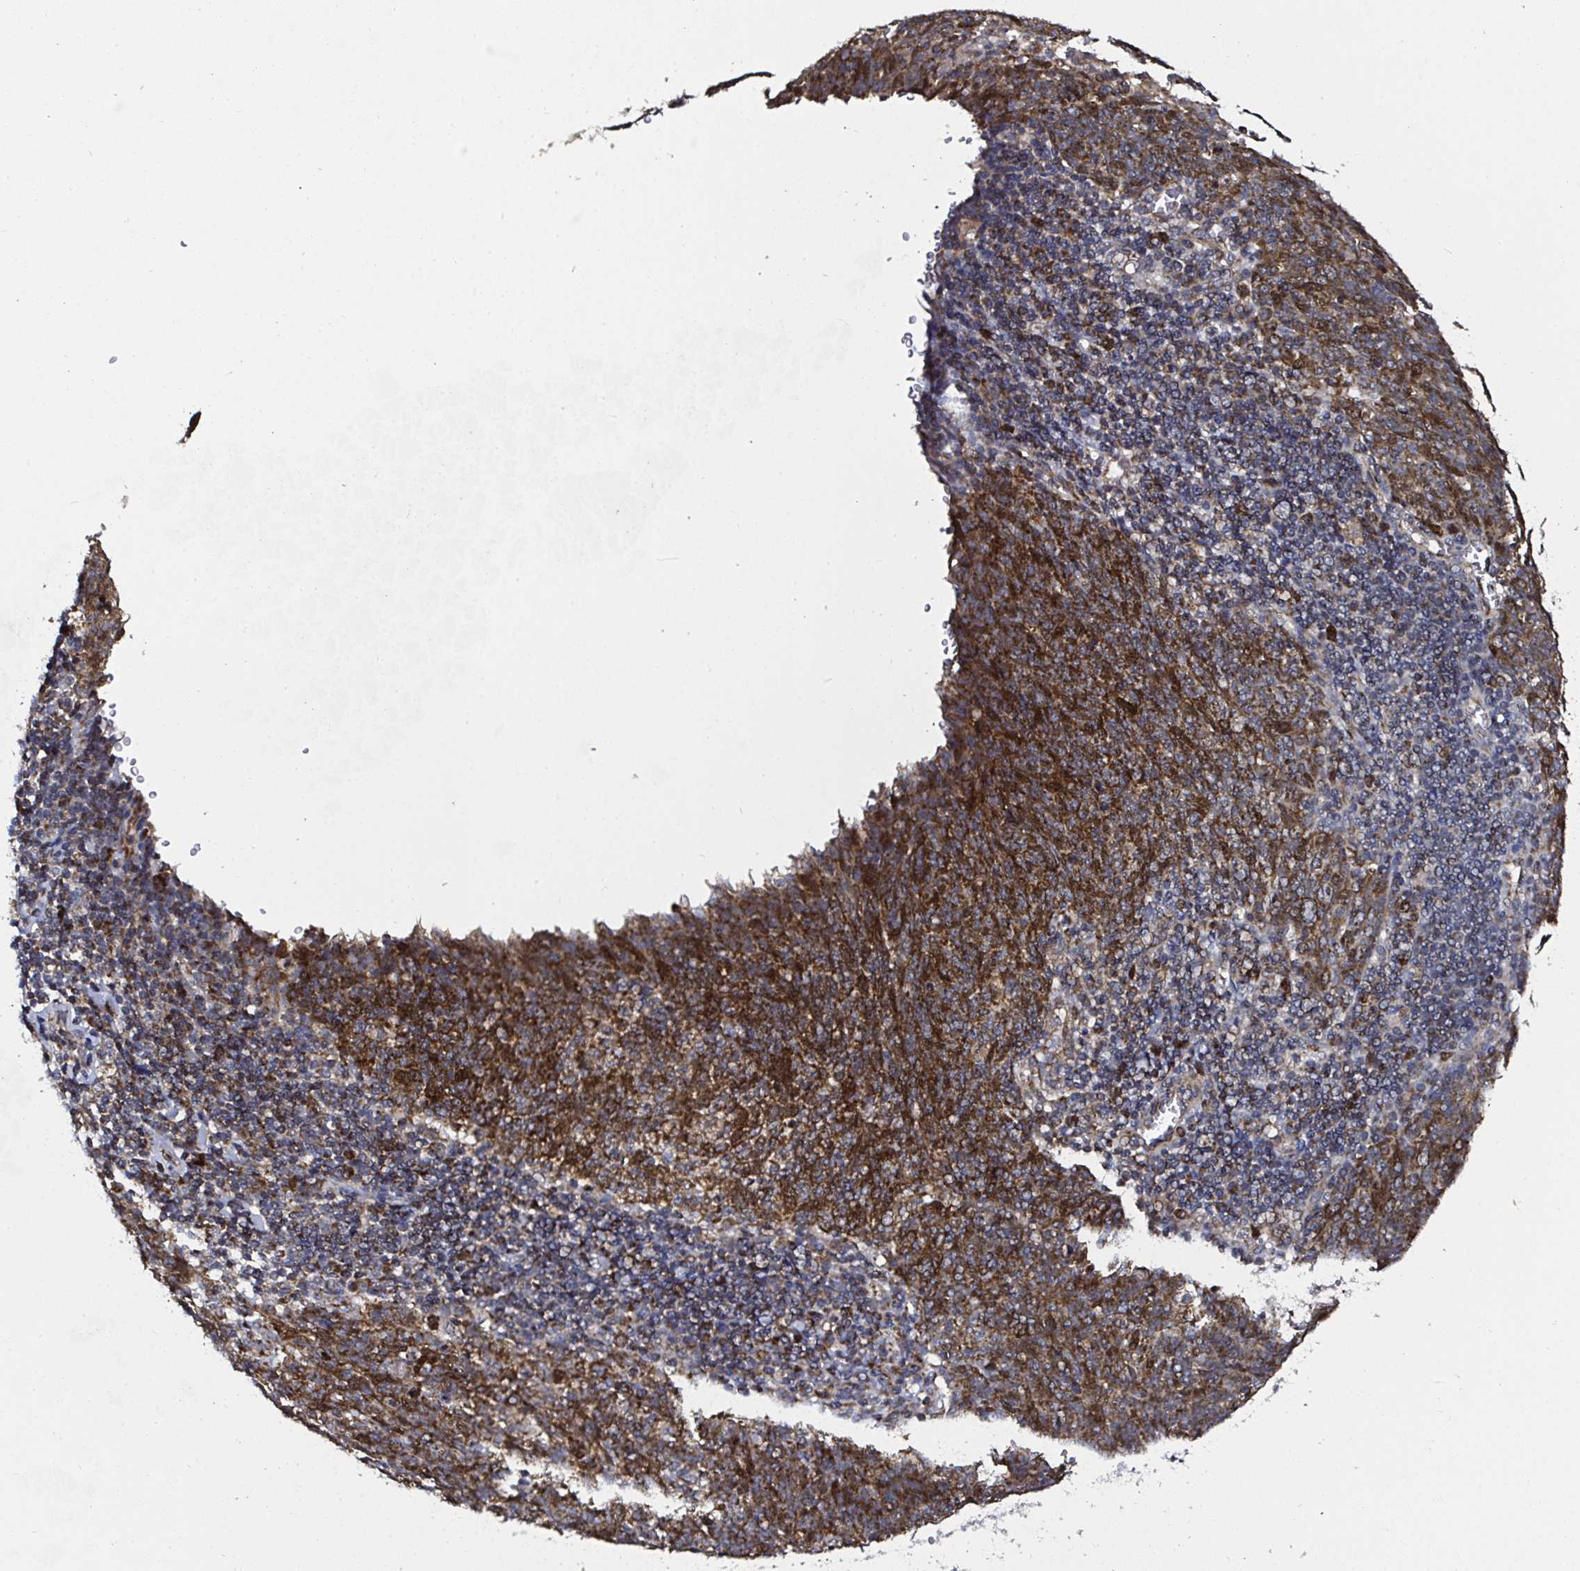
{"staining": {"intensity": "strong", "quantity": ">75%", "location": "cytoplasmic/membranous"}, "tissue": "lung cancer", "cell_type": "Tumor cells", "image_type": "cancer", "snomed": [{"axis": "morphology", "description": "Squamous cell carcinoma, NOS"}, {"axis": "topography", "description": "Lung"}], "caption": "IHC micrograph of lung cancer stained for a protein (brown), which demonstrates high levels of strong cytoplasmic/membranous staining in approximately >75% of tumor cells.", "gene": "ATAD3B", "patient": {"sex": "female", "age": 72}}